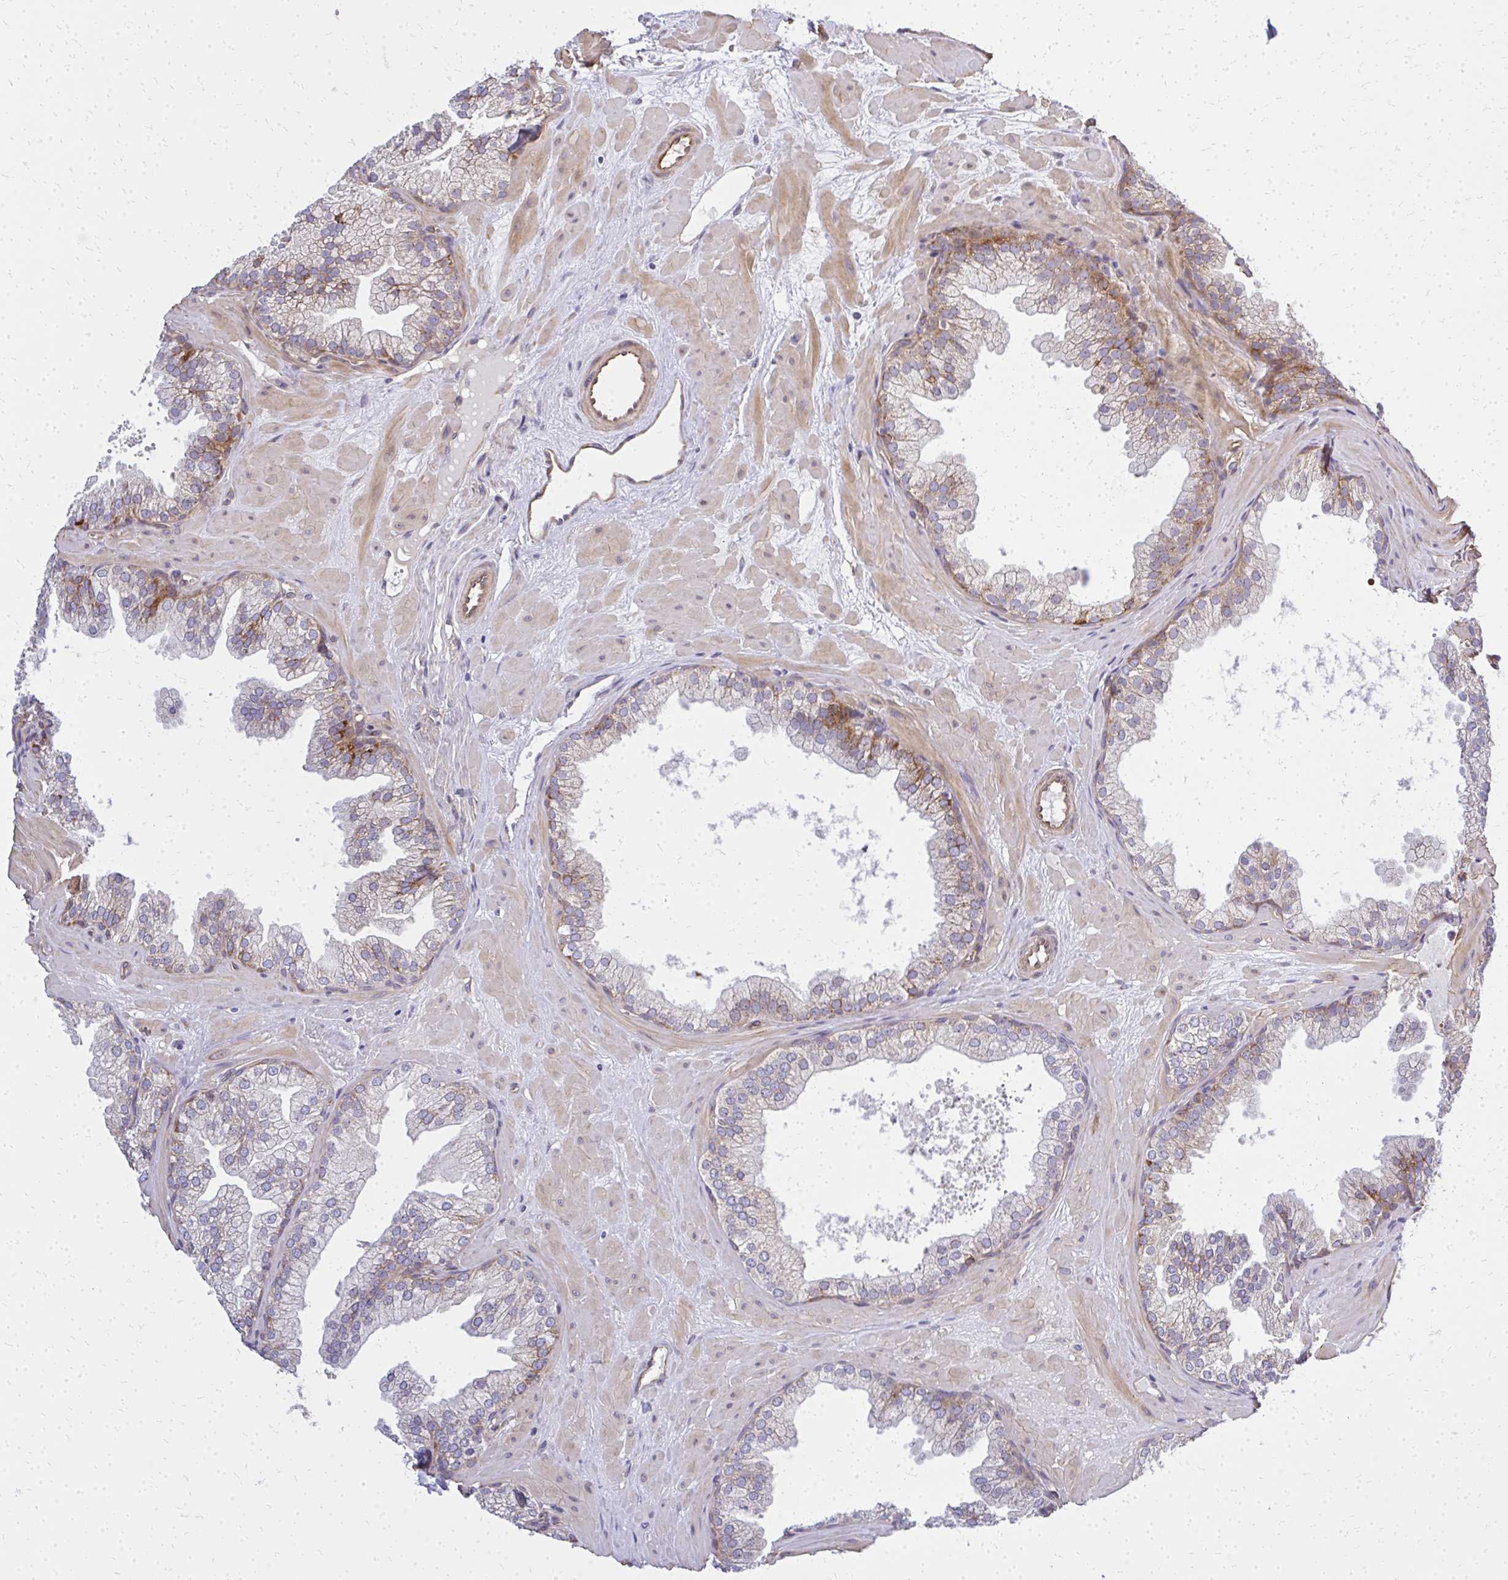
{"staining": {"intensity": "moderate", "quantity": "<25%", "location": "cytoplasmic/membranous"}, "tissue": "prostate", "cell_type": "Glandular cells", "image_type": "normal", "snomed": [{"axis": "morphology", "description": "Normal tissue, NOS"}, {"axis": "topography", "description": "Prostate"}], "caption": "IHC micrograph of normal prostate: human prostate stained using immunohistochemistry (IHC) shows low levels of moderate protein expression localized specifically in the cytoplasmic/membranous of glandular cells, appearing as a cytoplasmic/membranous brown color.", "gene": "ENSG00000258472", "patient": {"sex": "male", "age": 37}}